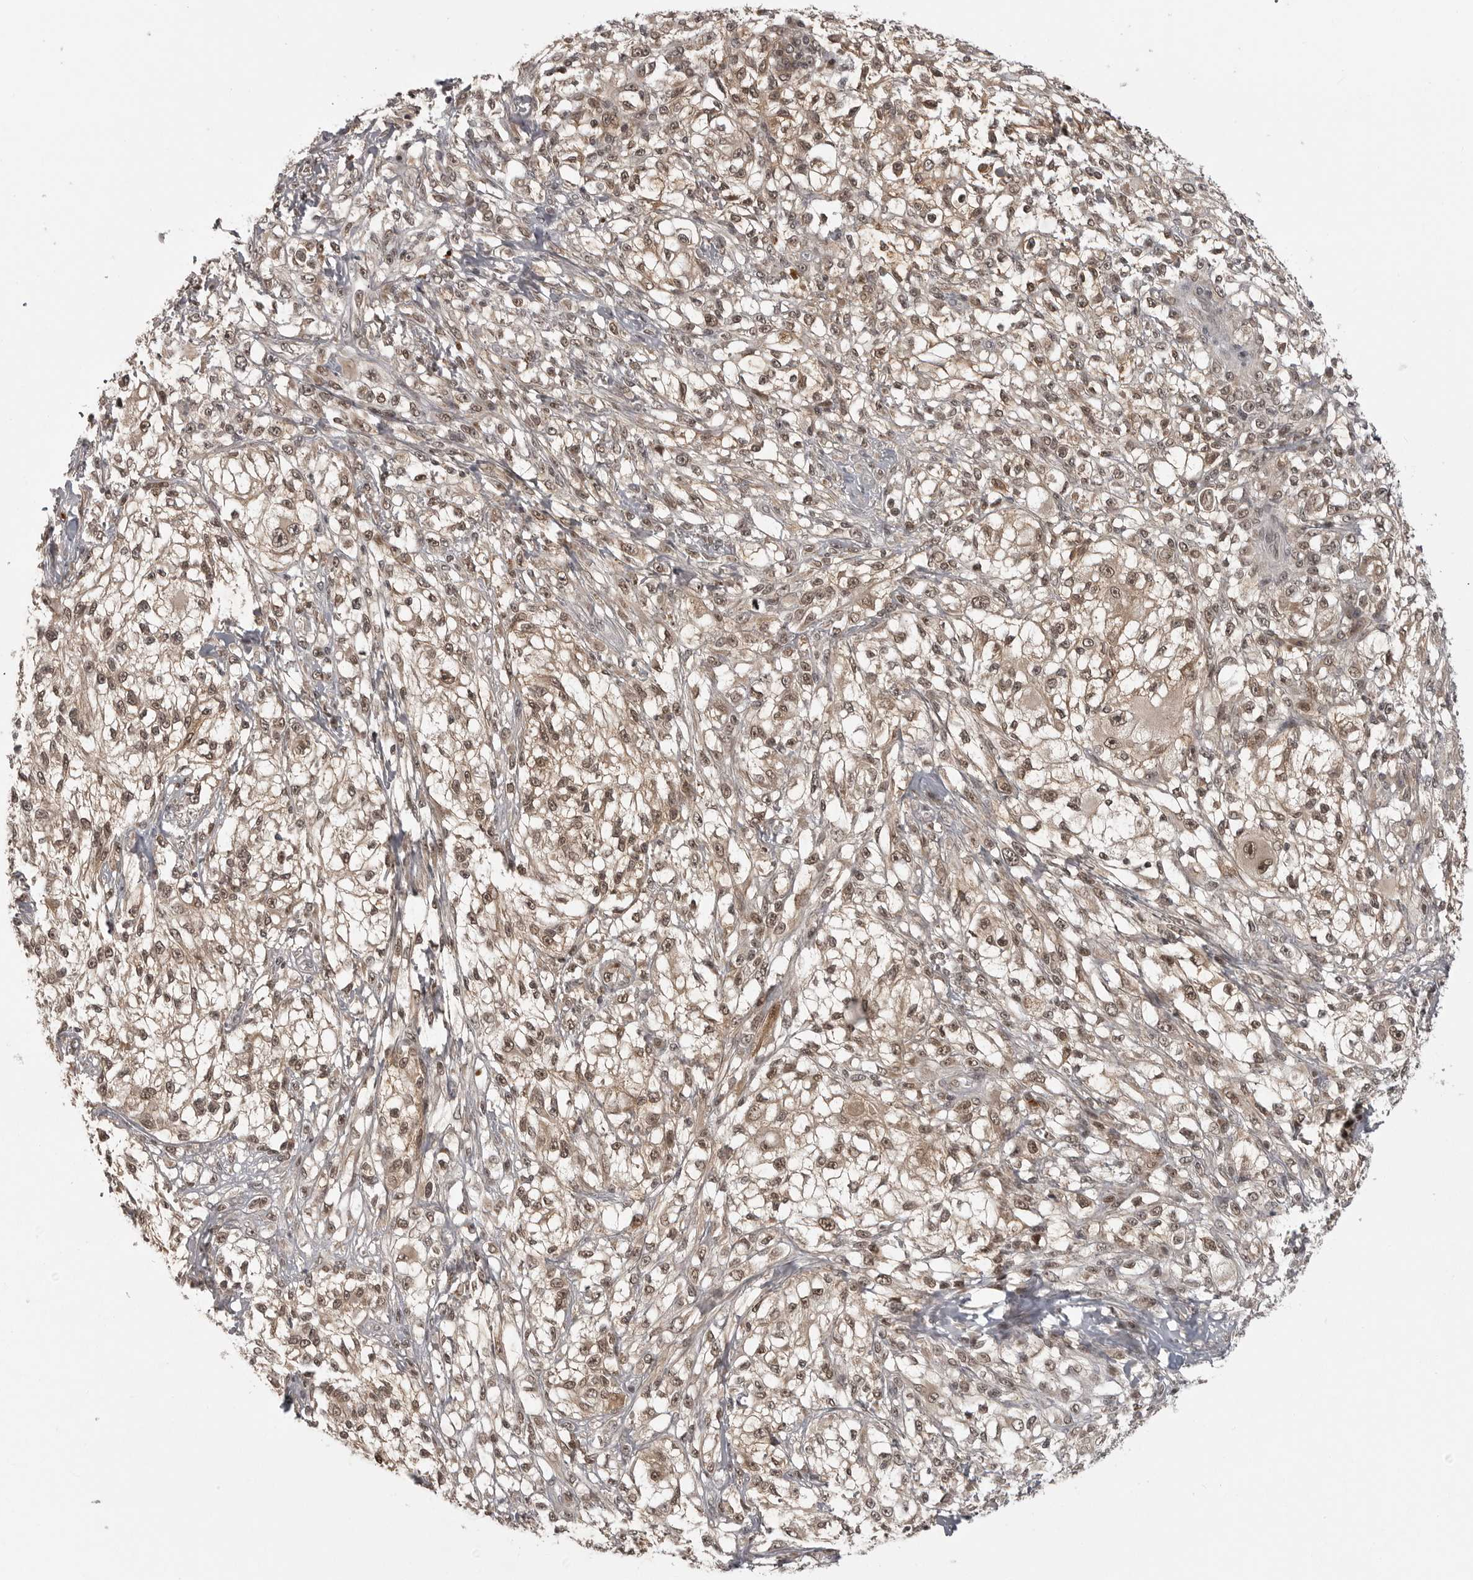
{"staining": {"intensity": "moderate", "quantity": ">75%", "location": "cytoplasmic/membranous,nuclear"}, "tissue": "melanoma", "cell_type": "Tumor cells", "image_type": "cancer", "snomed": [{"axis": "morphology", "description": "Malignant melanoma, NOS"}, {"axis": "topography", "description": "Skin of head"}], "caption": "Moderate cytoplasmic/membranous and nuclear protein positivity is appreciated in approximately >75% of tumor cells in malignant melanoma.", "gene": "PEG3", "patient": {"sex": "male", "age": 83}}